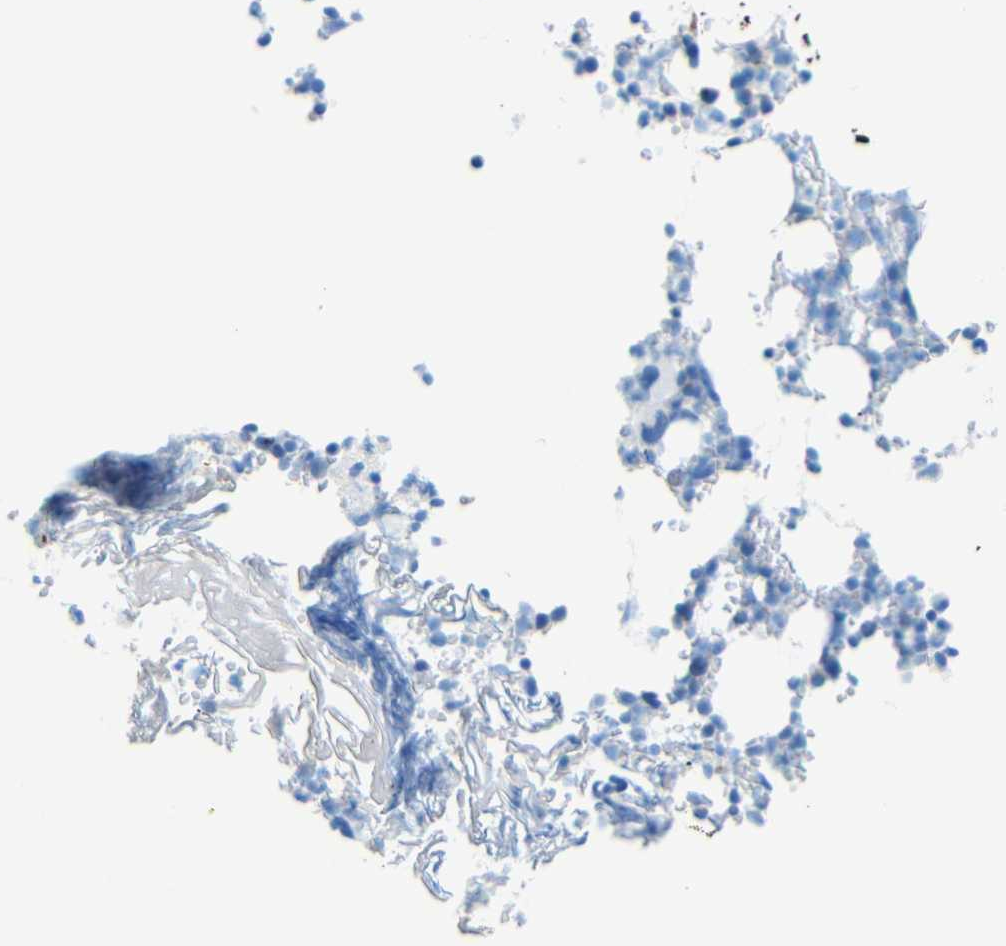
{"staining": {"intensity": "negative", "quantity": "none", "location": "none"}, "tissue": "bone marrow", "cell_type": "Hematopoietic cells", "image_type": "normal", "snomed": [{"axis": "morphology", "description": "Normal tissue, NOS"}, {"axis": "topography", "description": "Bone marrow"}], "caption": "IHC histopathology image of normal human bone marrow stained for a protein (brown), which reveals no positivity in hematopoietic cells.", "gene": "TUBB4B", "patient": {"sex": "female", "age": 66}}